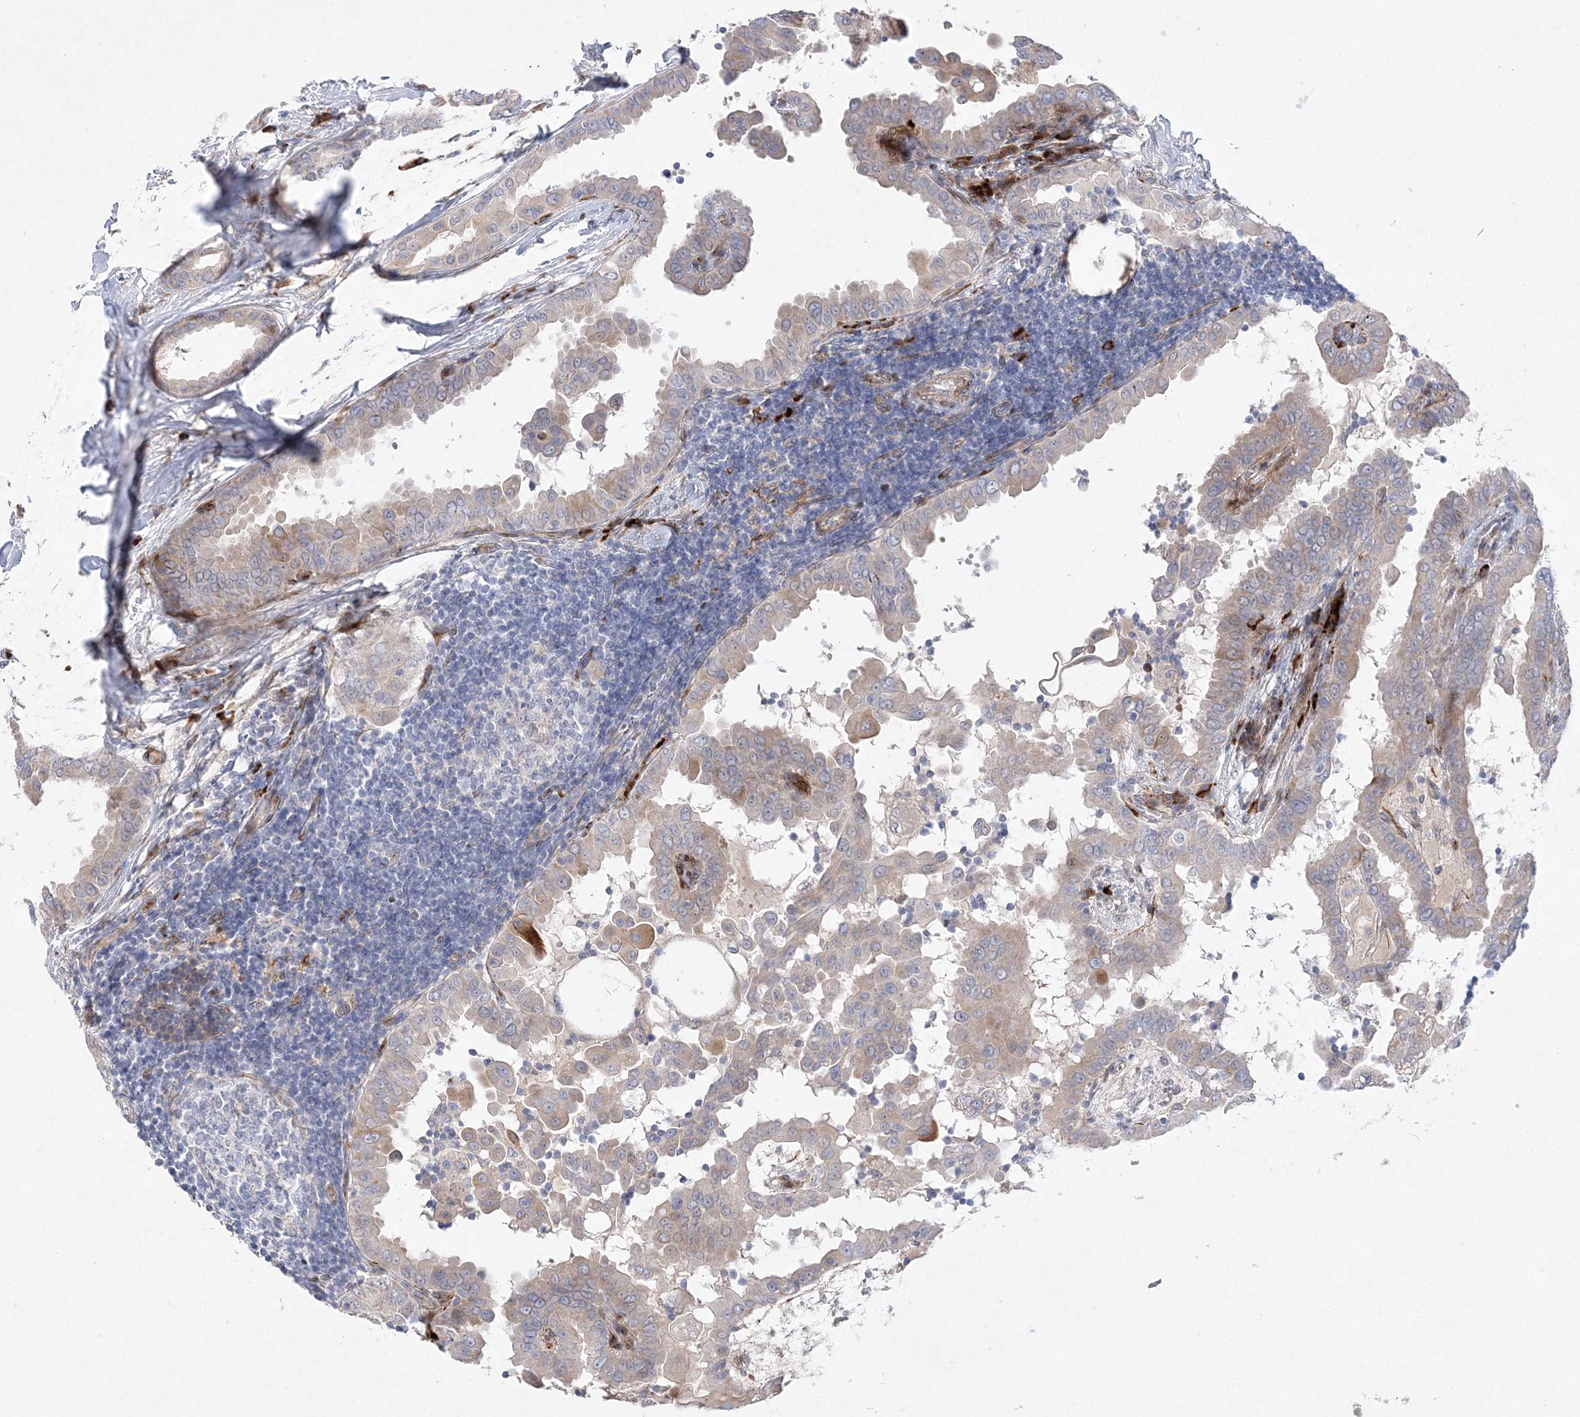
{"staining": {"intensity": "weak", "quantity": "<25%", "location": "cytoplasmic/membranous"}, "tissue": "thyroid cancer", "cell_type": "Tumor cells", "image_type": "cancer", "snomed": [{"axis": "morphology", "description": "Papillary adenocarcinoma, NOS"}, {"axis": "topography", "description": "Thyroid gland"}], "caption": "Tumor cells are negative for brown protein staining in thyroid papillary adenocarcinoma.", "gene": "TMEM132B", "patient": {"sex": "male", "age": 33}}